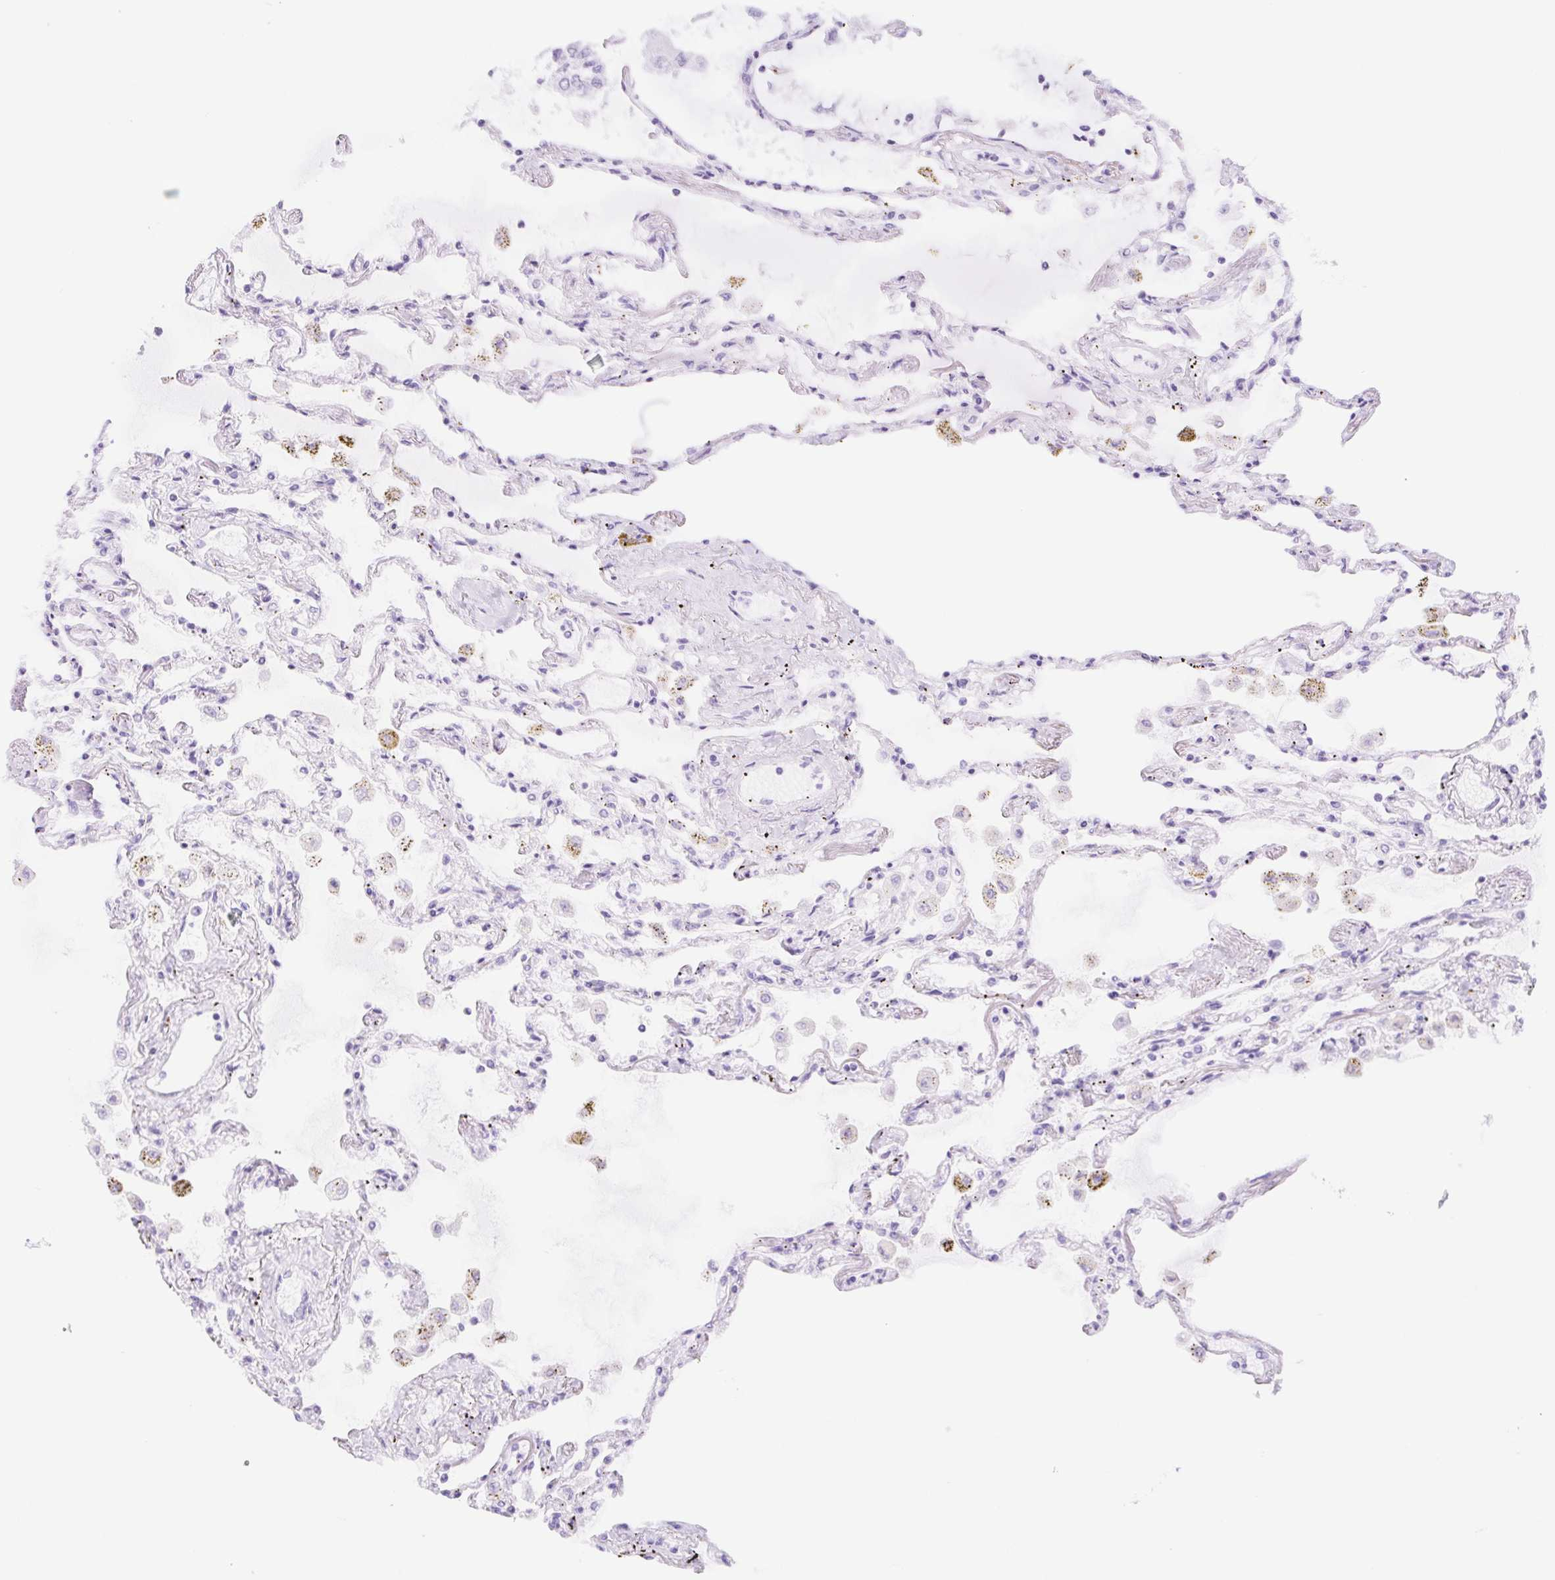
{"staining": {"intensity": "negative", "quantity": "none", "location": "none"}, "tissue": "lung", "cell_type": "Alveolar cells", "image_type": "normal", "snomed": [{"axis": "morphology", "description": "Normal tissue, NOS"}, {"axis": "morphology", "description": "Adenocarcinoma, NOS"}, {"axis": "topography", "description": "Cartilage tissue"}, {"axis": "topography", "description": "Lung"}], "caption": "Benign lung was stained to show a protein in brown. There is no significant positivity in alveolar cells. (DAB (3,3'-diaminobenzidine) IHC, high magnification).", "gene": "CYP21A2", "patient": {"sex": "female", "age": 67}}